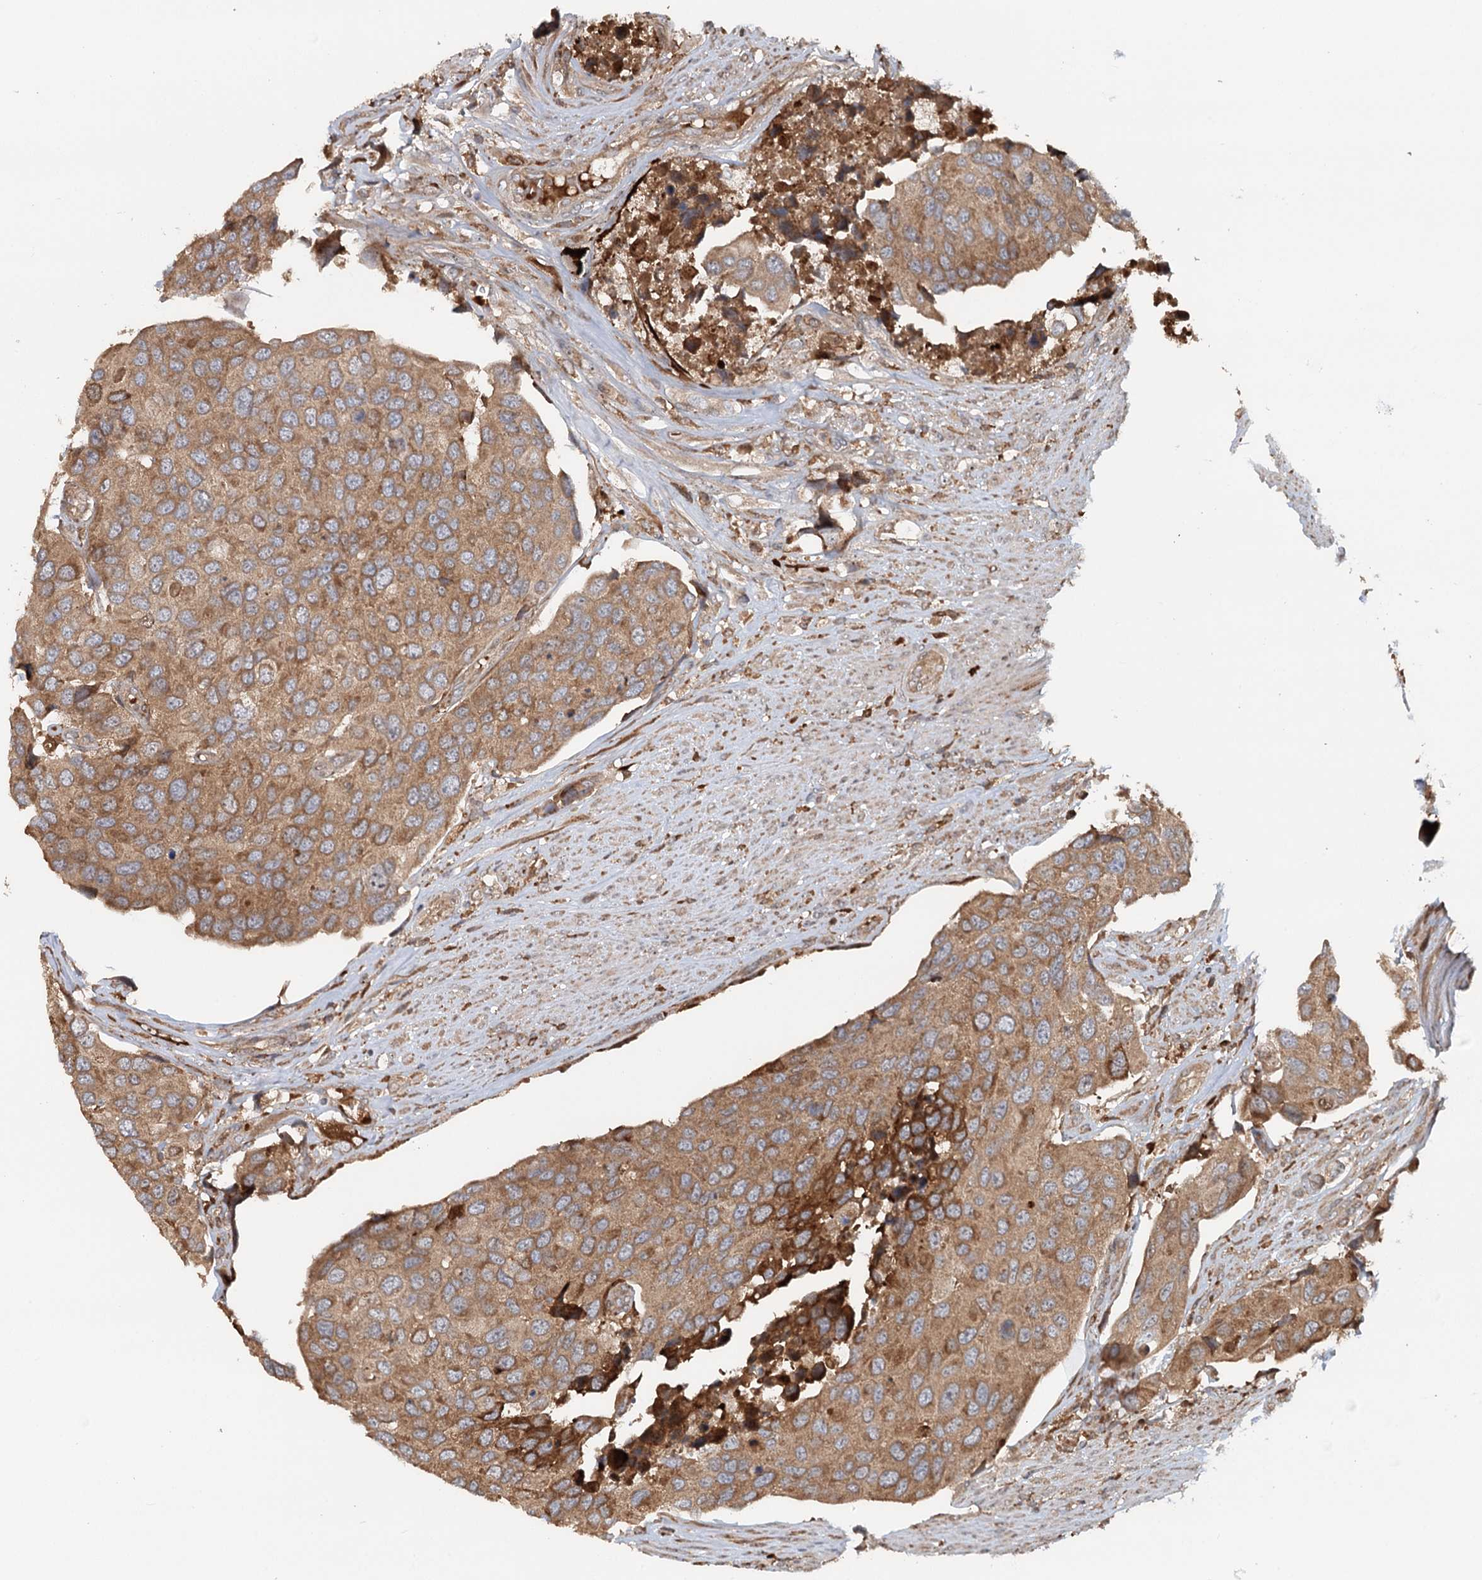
{"staining": {"intensity": "moderate", "quantity": ">75%", "location": "cytoplasmic/membranous"}, "tissue": "urothelial cancer", "cell_type": "Tumor cells", "image_type": "cancer", "snomed": [{"axis": "morphology", "description": "Urothelial carcinoma, High grade"}, {"axis": "topography", "description": "Urinary bladder"}], "caption": "The histopathology image displays a brown stain indicating the presence of a protein in the cytoplasmic/membranous of tumor cells in urothelial cancer. (DAB (3,3'-diaminobenzidine) = brown stain, brightfield microscopy at high magnification).", "gene": "RNF111", "patient": {"sex": "male", "age": 74}}